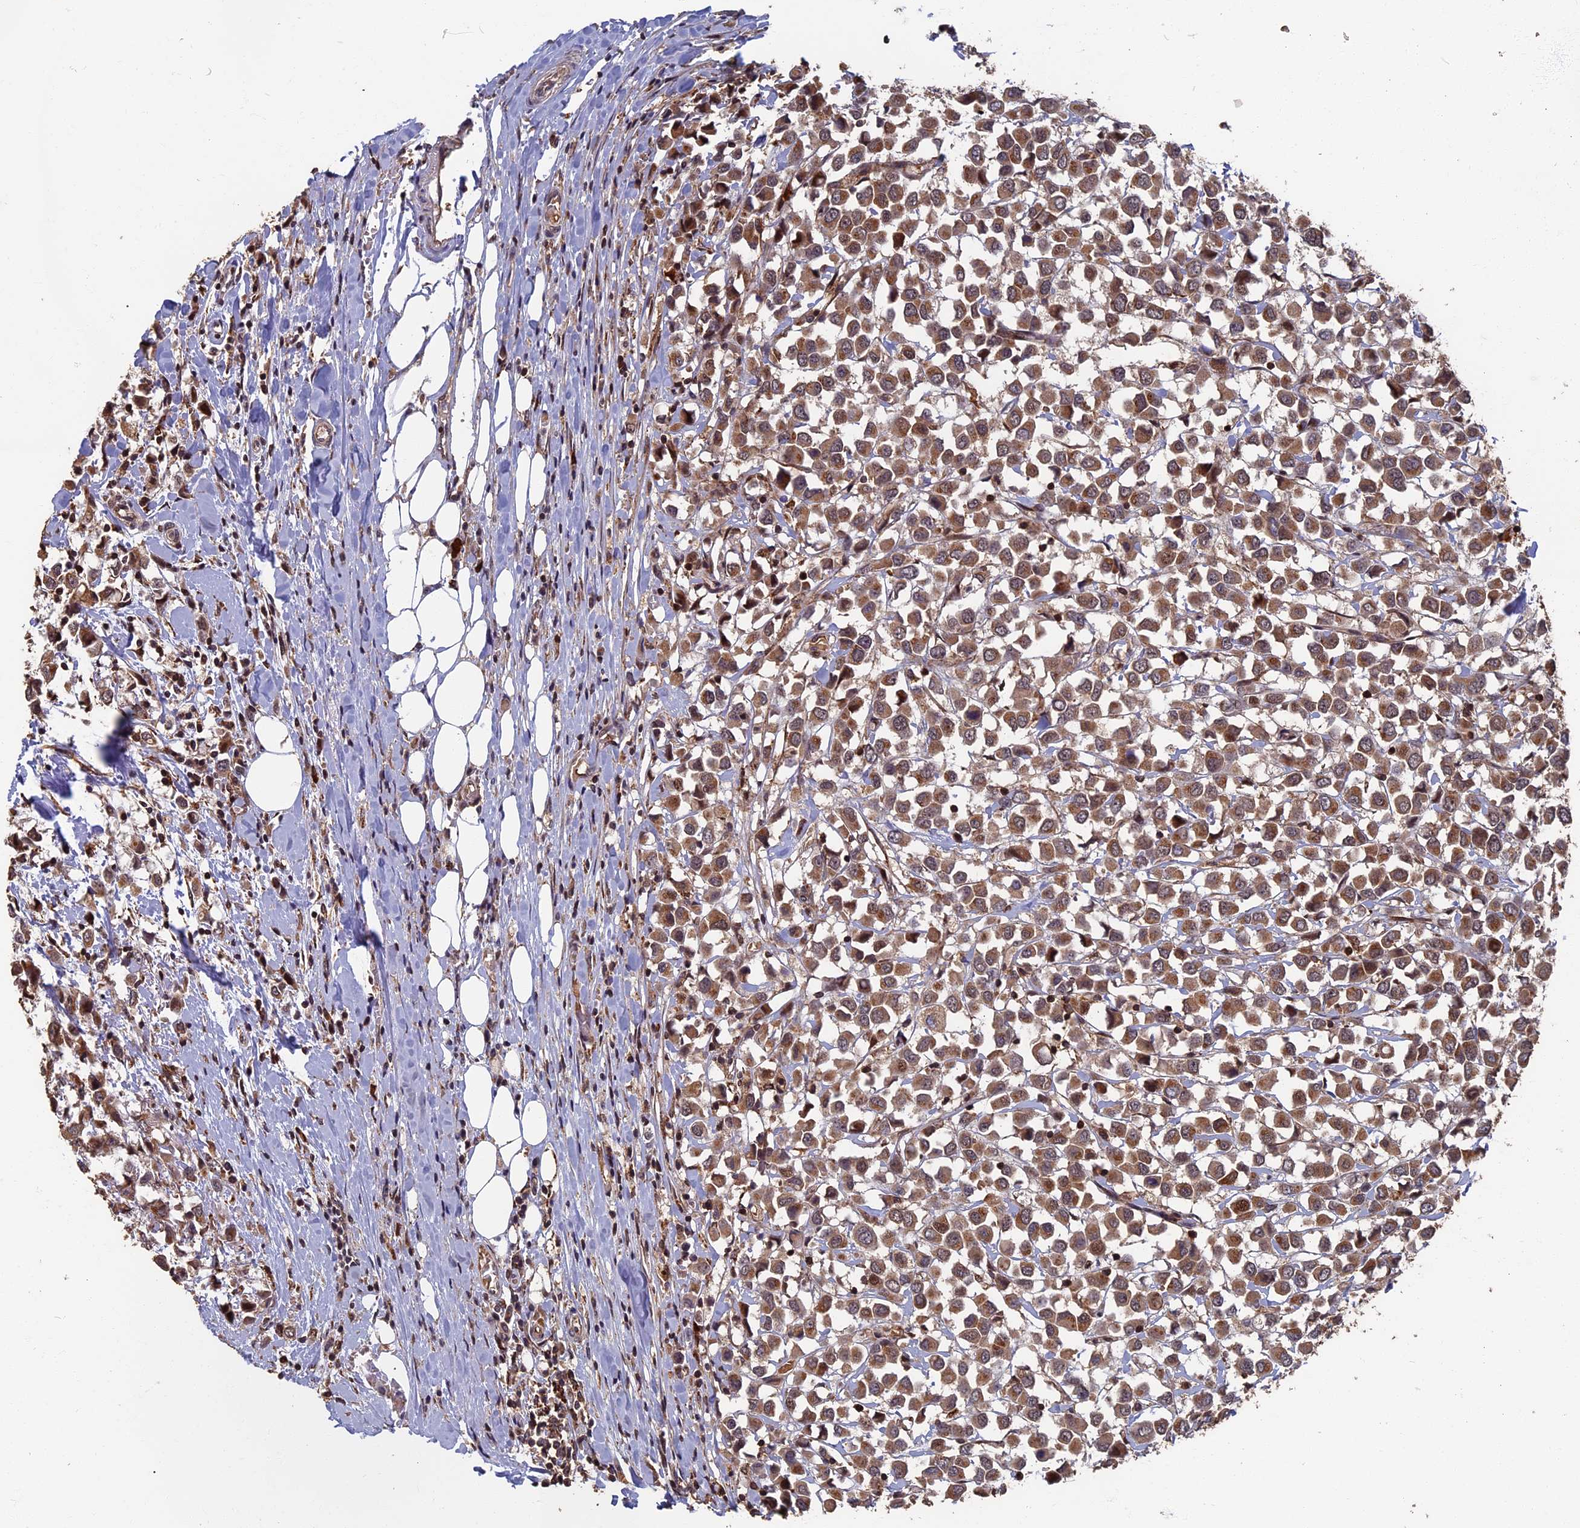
{"staining": {"intensity": "moderate", "quantity": ">75%", "location": "cytoplasmic/membranous"}, "tissue": "breast cancer", "cell_type": "Tumor cells", "image_type": "cancer", "snomed": [{"axis": "morphology", "description": "Duct carcinoma"}, {"axis": "topography", "description": "Breast"}], "caption": "A brown stain shows moderate cytoplasmic/membranous positivity of a protein in breast cancer tumor cells. Ihc stains the protein in brown and the nuclei are stained blue.", "gene": "RASGRF1", "patient": {"sex": "female", "age": 61}}